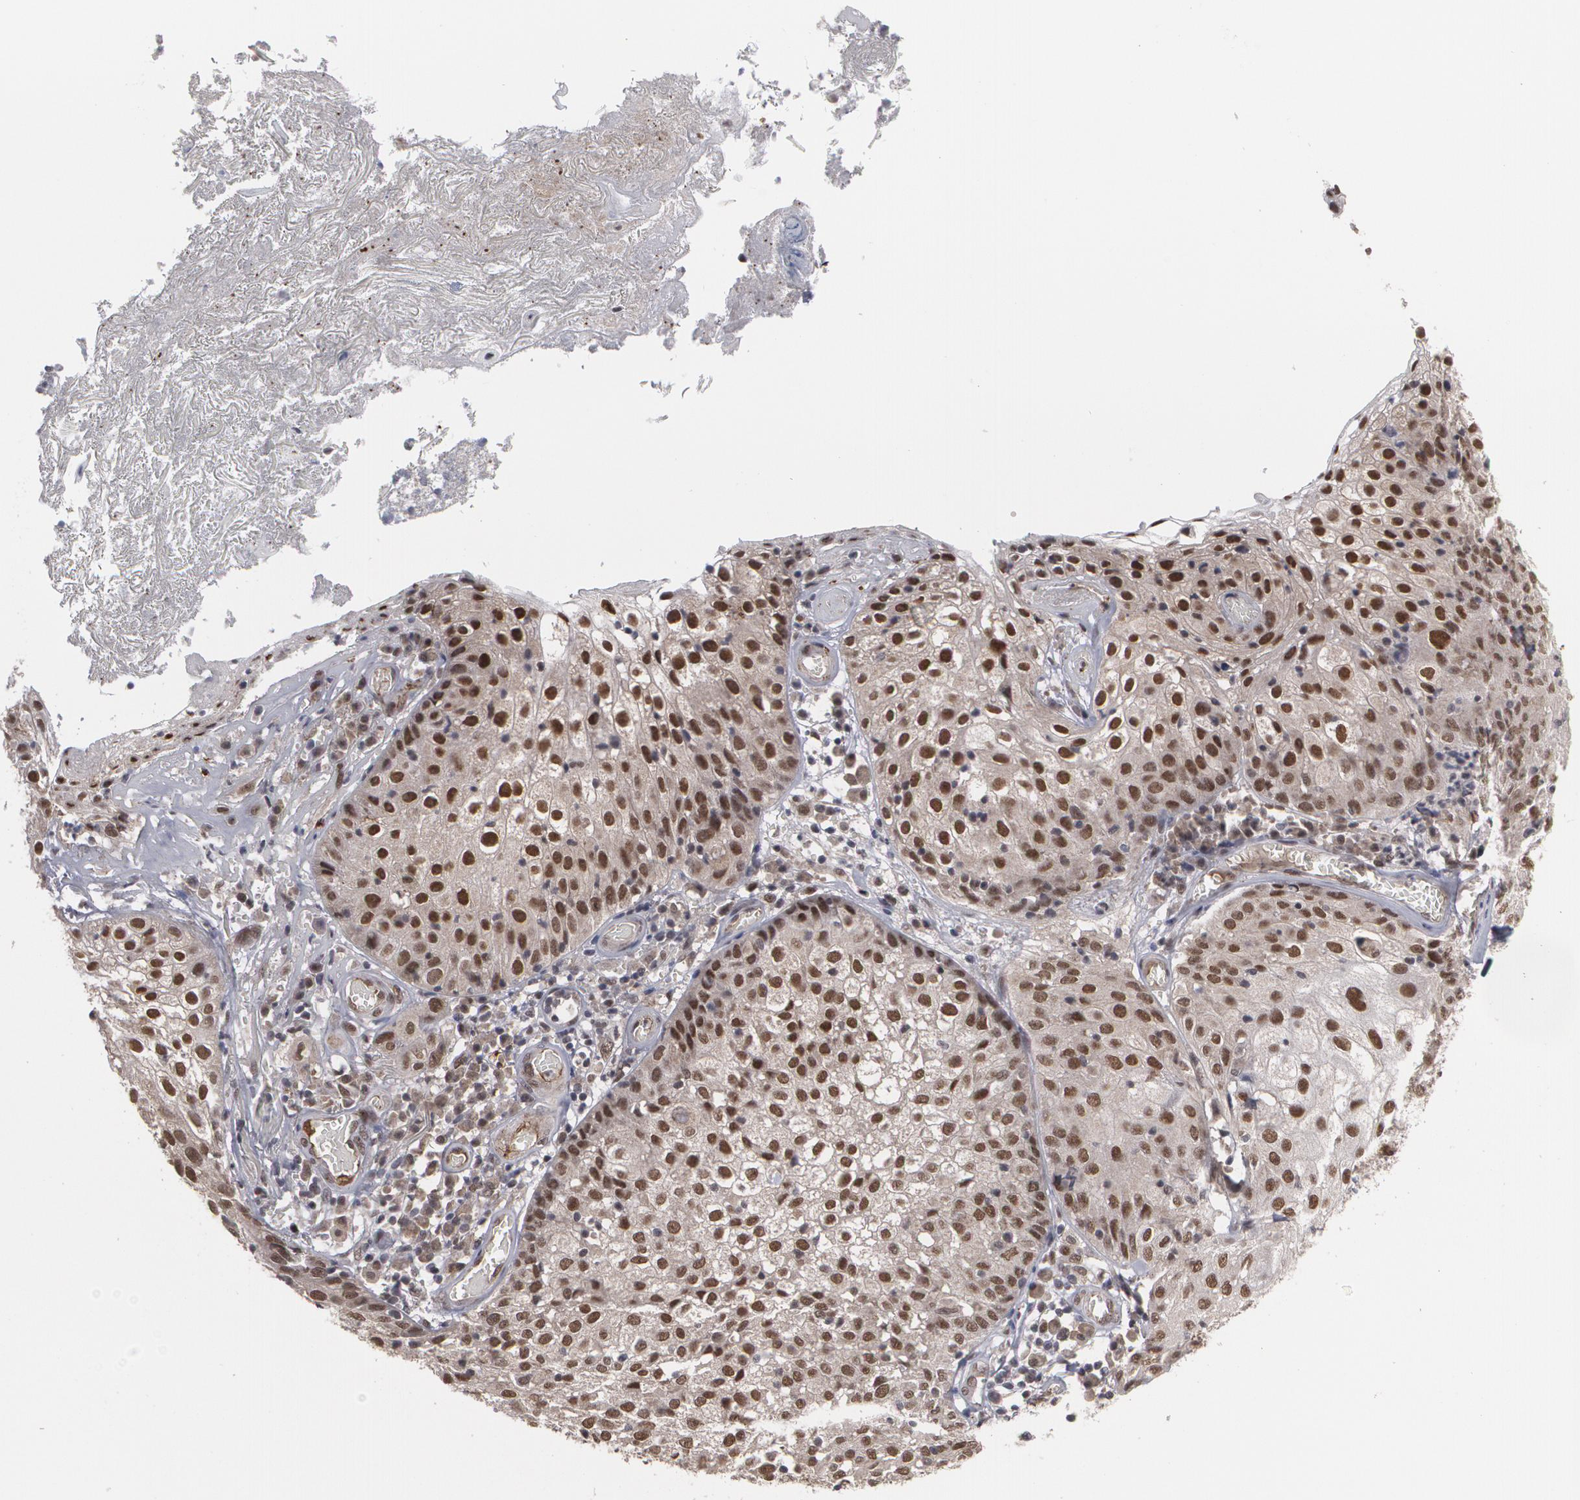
{"staining": {"intensity": "strong", "quantity": ">75%", "location": "nuclear"}, "tissue": "skin cancer", "cell_type": "Tumor cells", "image_type": "cancer", "snomed": [{"axis": "morphology", "description": "Squamous cell carcinoma, NOS"}, {"axis": "topography", "description": "Skin"}], "caption": "DAB (3,3'-diaminobenzidine) immunohistochemical staining of skin cancer (squamous cell carcinoma) shows strong nuclear protein positivity in about >75% of tumor cells.", "gene": "INTS6", "patient": {"sex": "male", "age": 65}}